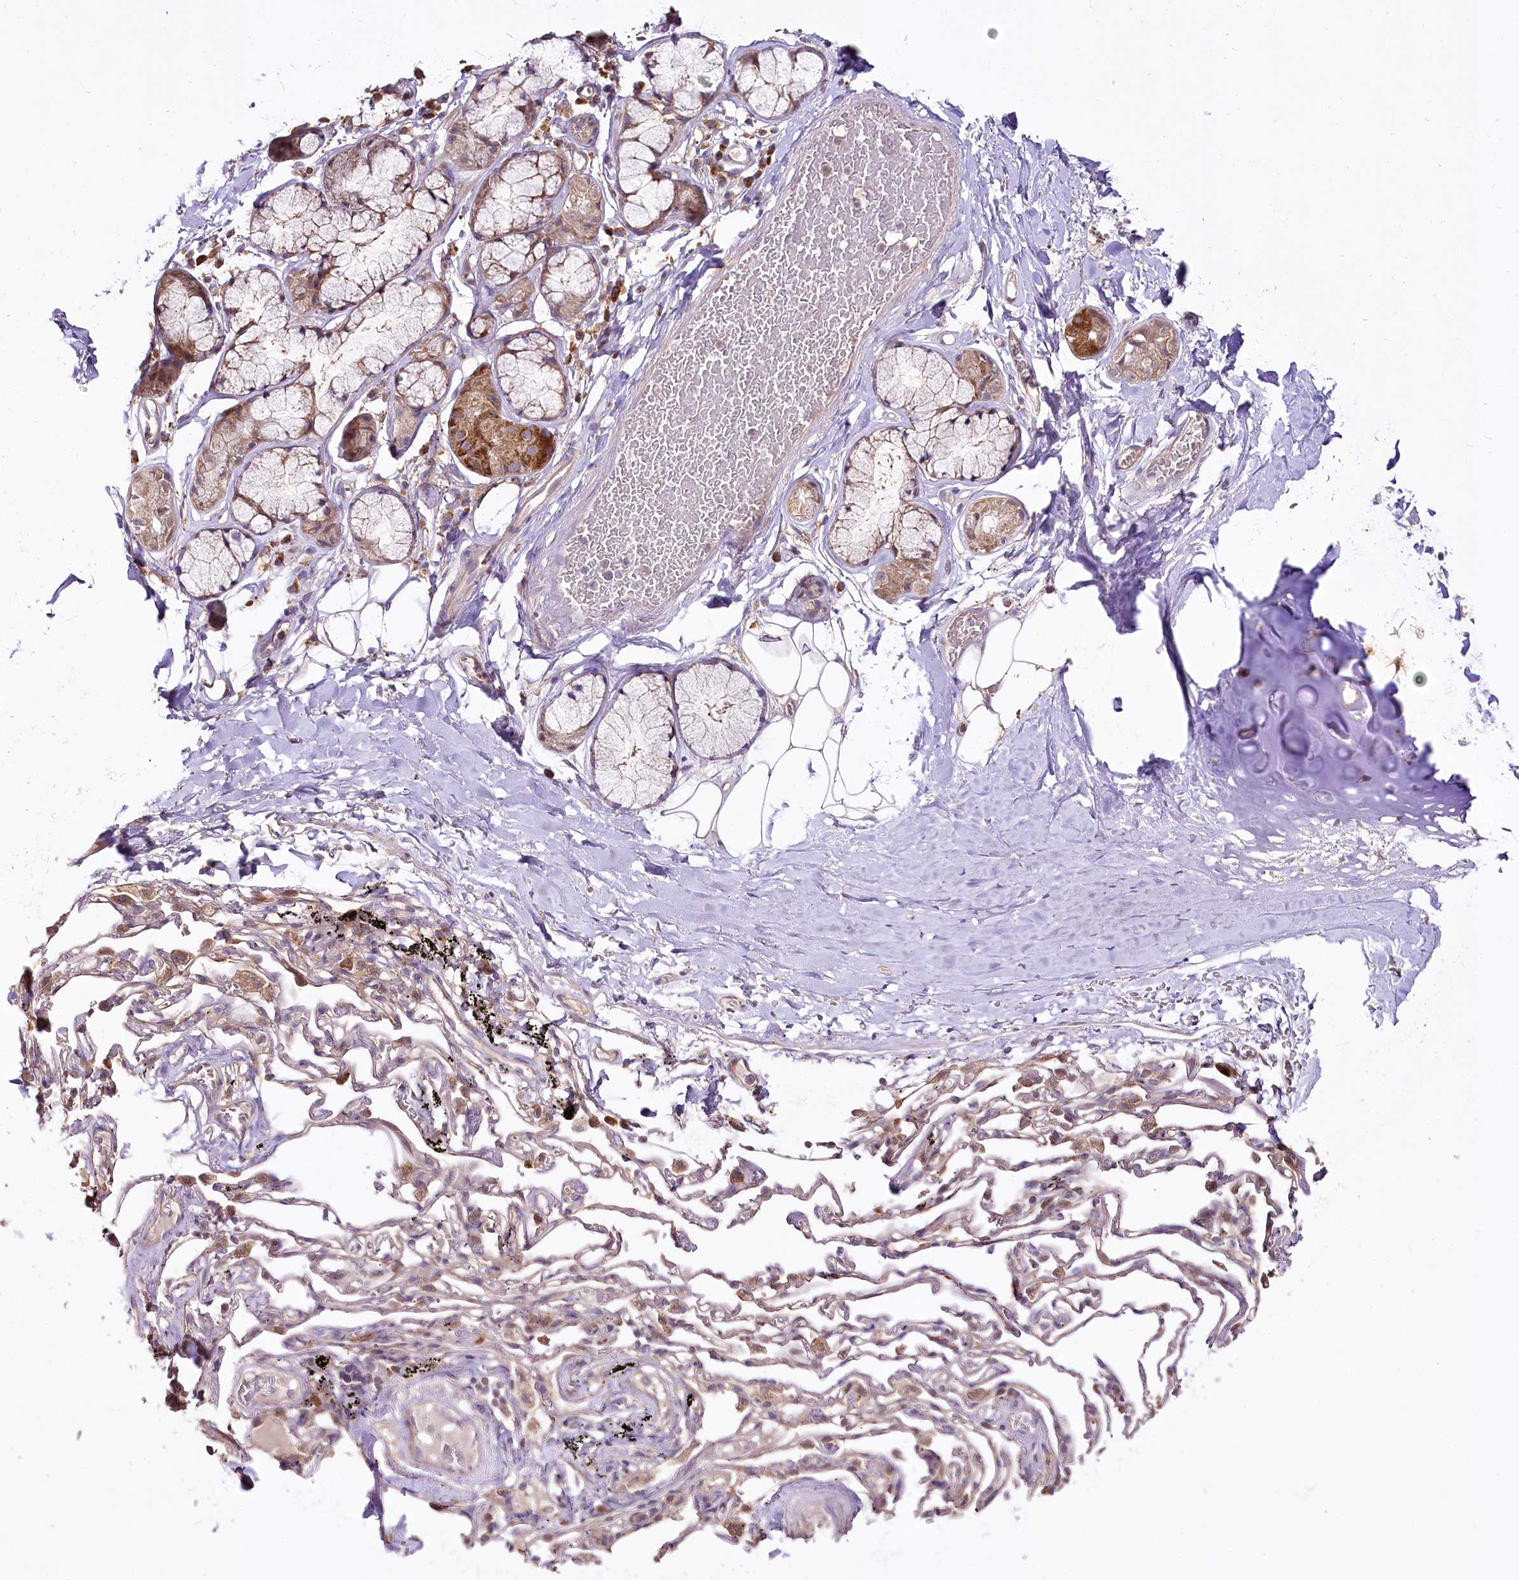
{"staining": {"intensity": "negative", "quantity": "none", "location": "none"}, "tissue": "adipose tissue", "cell_type": "Adipocytes", "image_type": "normal", "snomed": [{"axis": "morphology", "description": "Normal tissue, NOS"}, {"axis": "topography", "description": "Lymph node"}, {"axis": "topography", "description": "Bronchus"}], "caption": "An IHC photomicrograph of unremarkable adipose tissue is shown. There is no staining in adipocytes of adipose tissue. (DAB immunohistochemistry (IHC) visualized using brightfield microscopy, high magnification).", "gene": "ZNF226", "patient": {"sex": "male", "age": 63}}